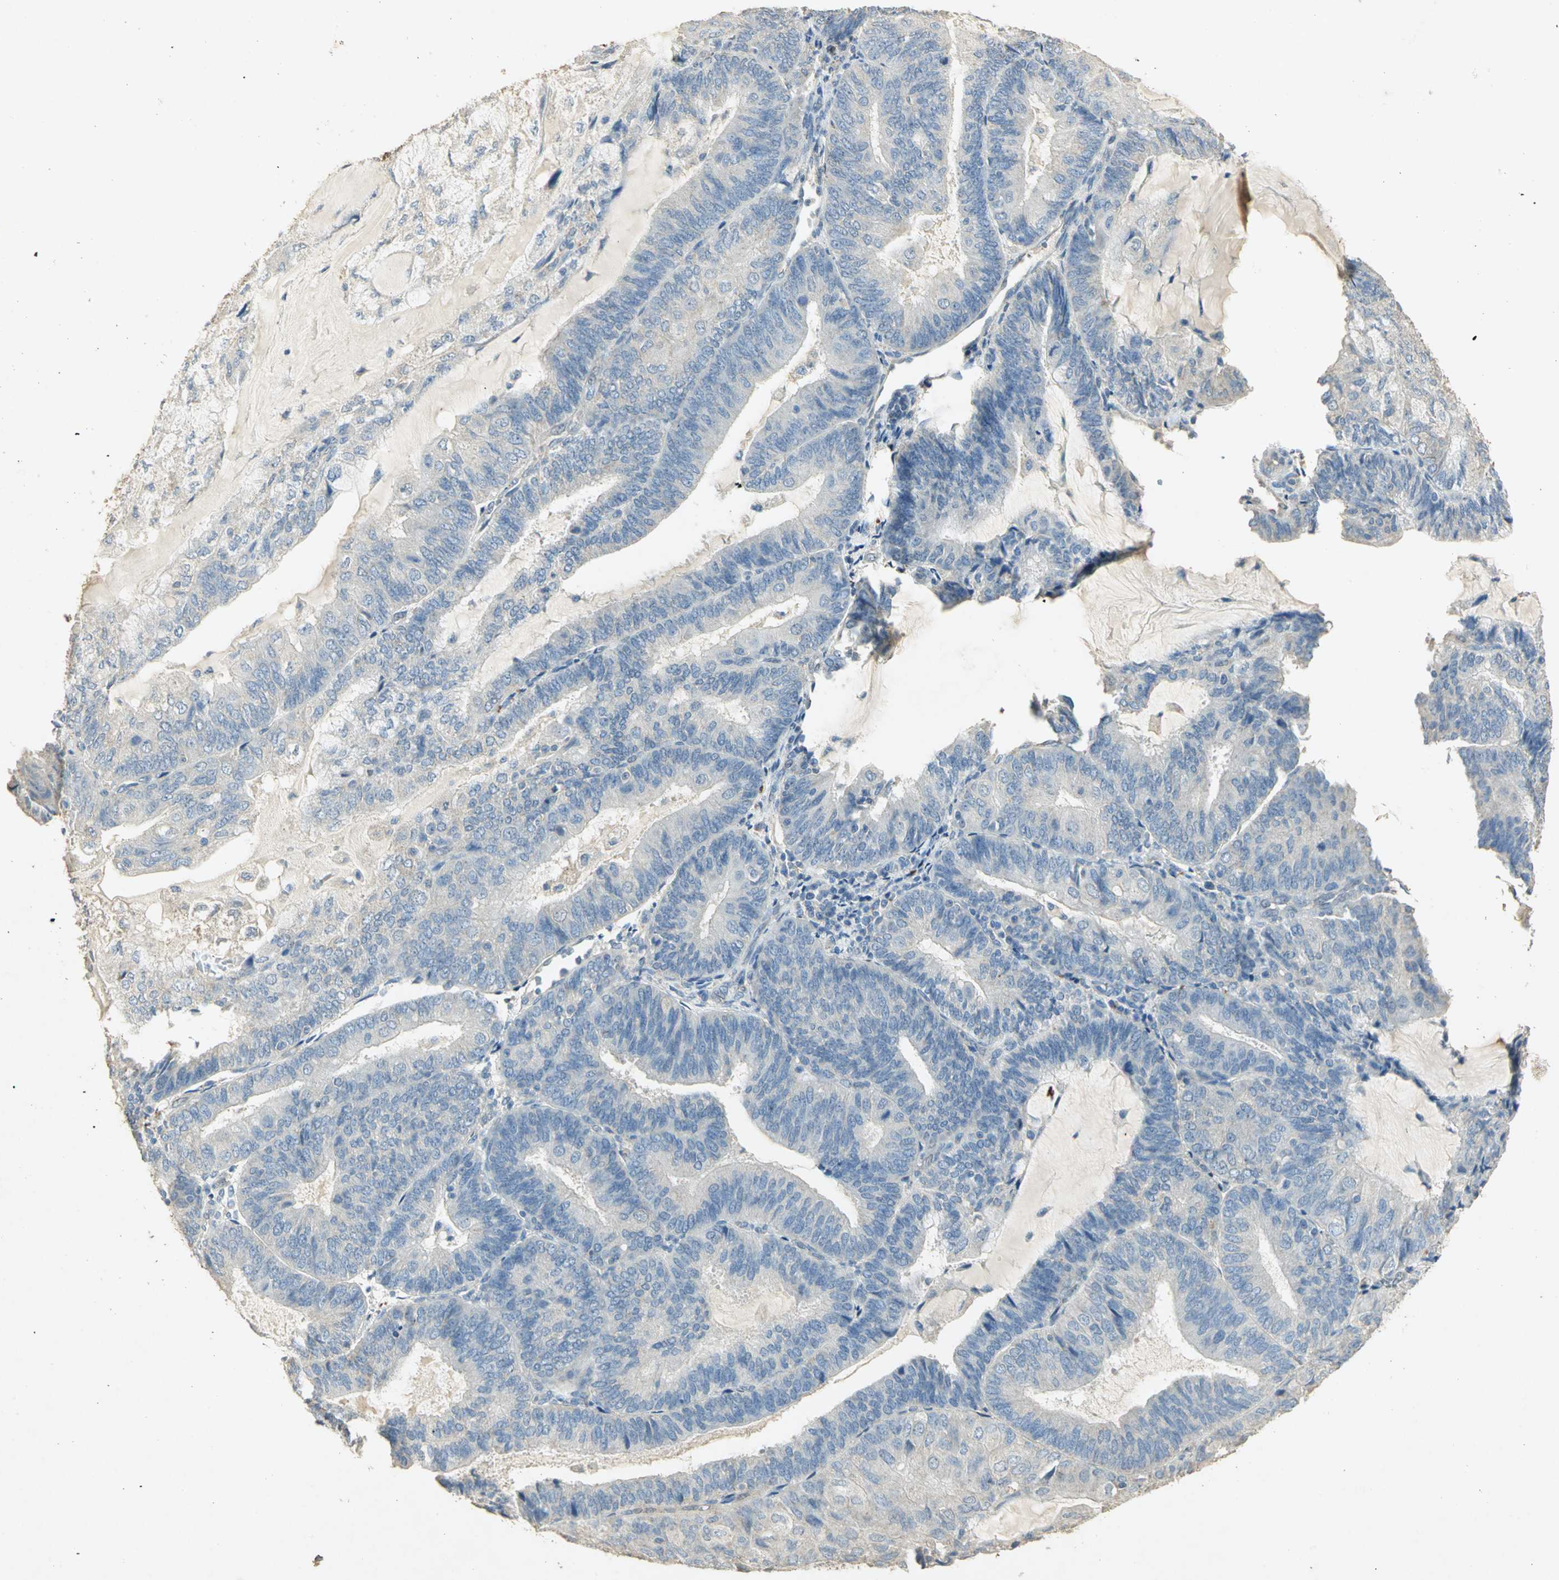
{"staining": {"intensity": "negative", "quantity": "none", "location": "none"}, "tissue": "endometrial cancer", "cell_type": "Tumor cells", "image_type": "cancer", "snomed": [{"axis": "morphology", "description": "Adenocarcinoma, NOS"}, {"axis": "topography", "description": "Endometrium"}], "caption": "The micrograph shows no significant positivity in tumor cells of endometrial cancer.", "gene": "ASB9", "patient": {"sex": "female", "age": 81}}